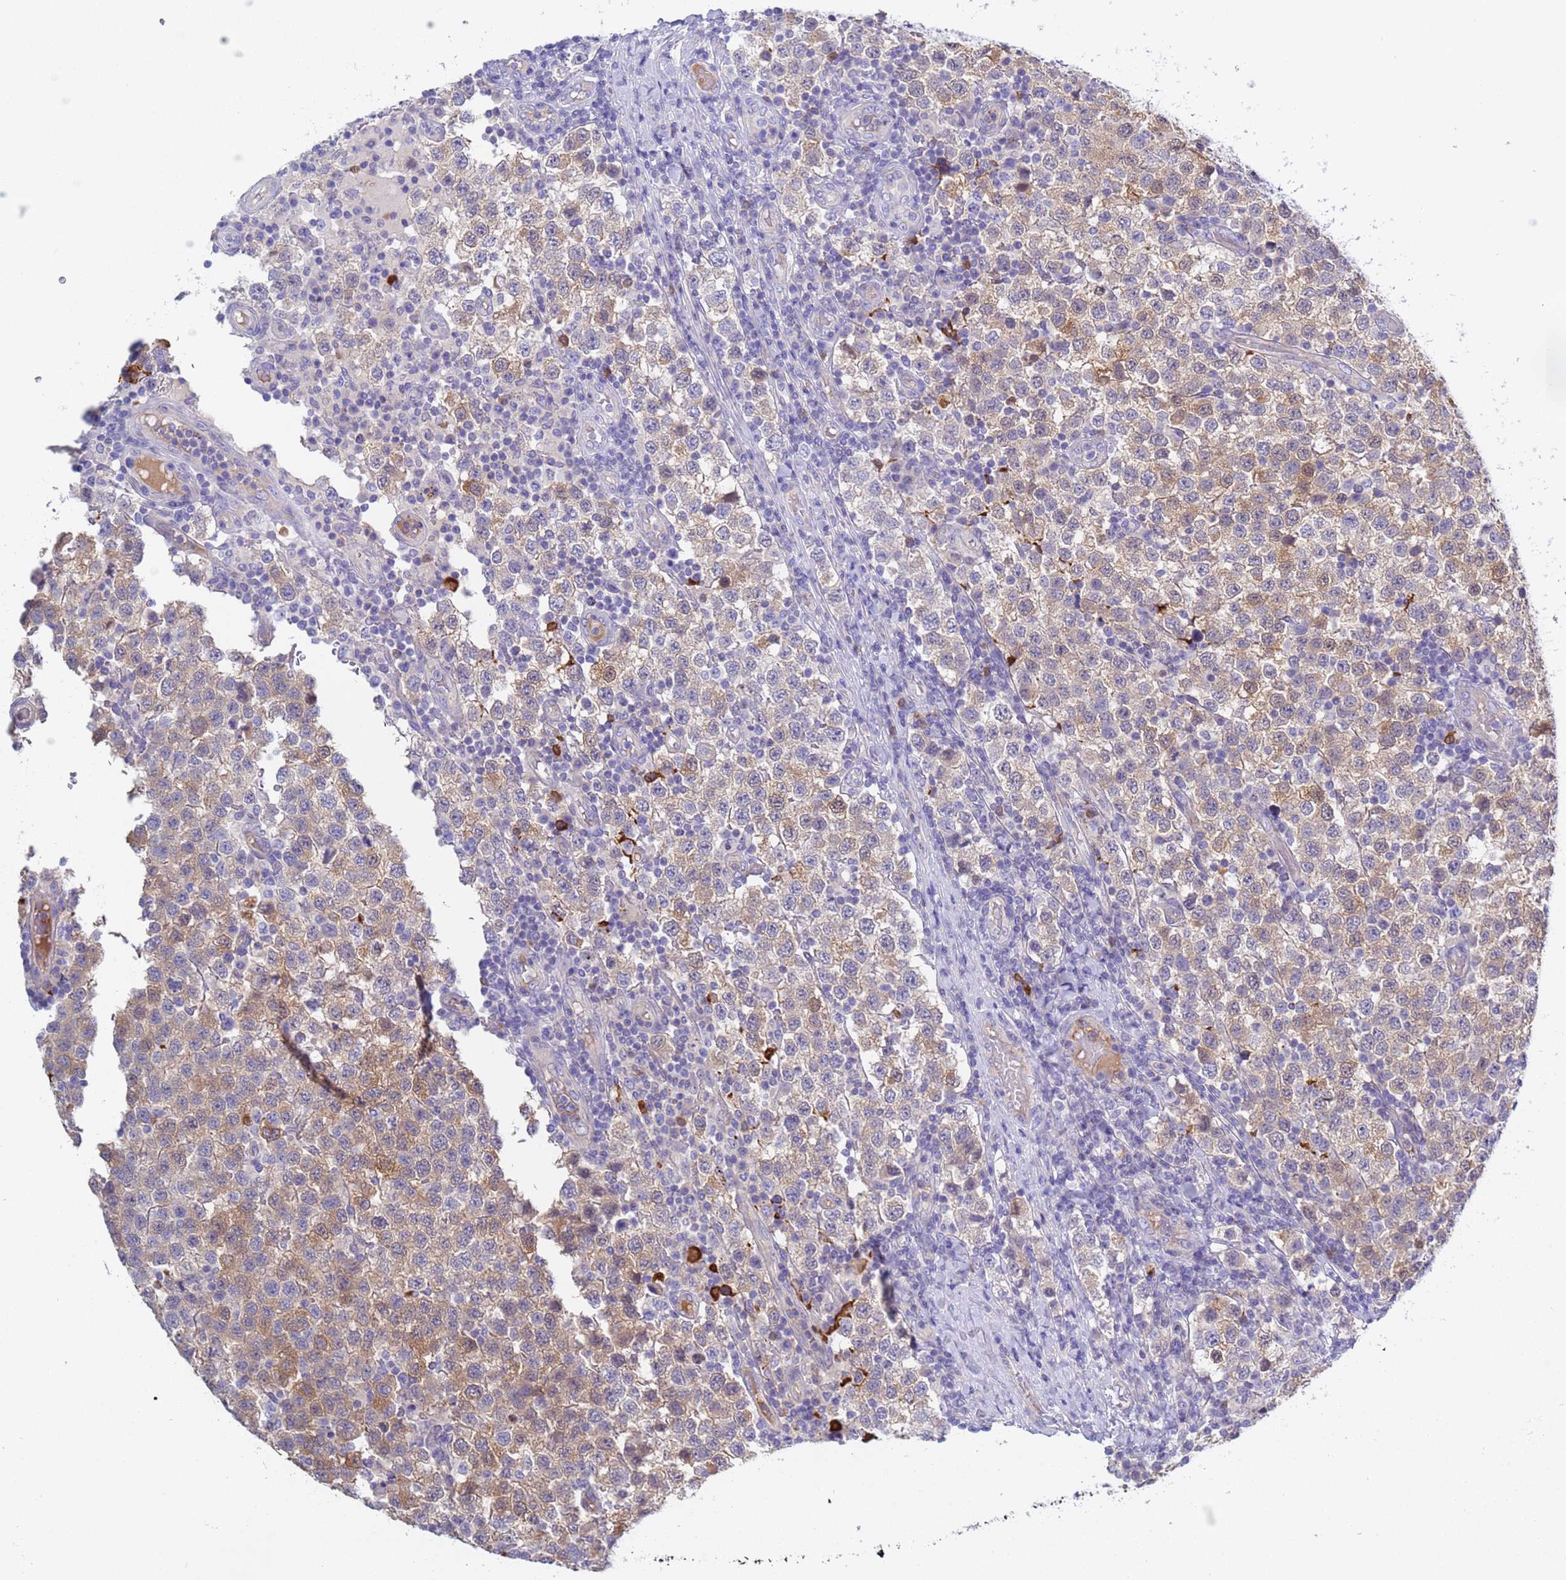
{"staining": {"intensity": "weak", "quantity": "25%-75%", "location": "cytoplasmic/membranous"}, "tissue": "testis cancer", "cell_type": "Tumor cells", "image_type": "cancer", "snomed": [{"axis": "morphology", "description": "Seminoma, NOS"}, {"axis": "topography", "description": "Testis"}], "caption": "An immunohistochemistry histopathology image of tumor tissue is shown. Protein staining in brown labels weak cytoplasmic/membranous positivity in seminoma (testis) within tumor cells.", "gene": "C4orf46", "patient": {"sex": "male", "age": 34}}